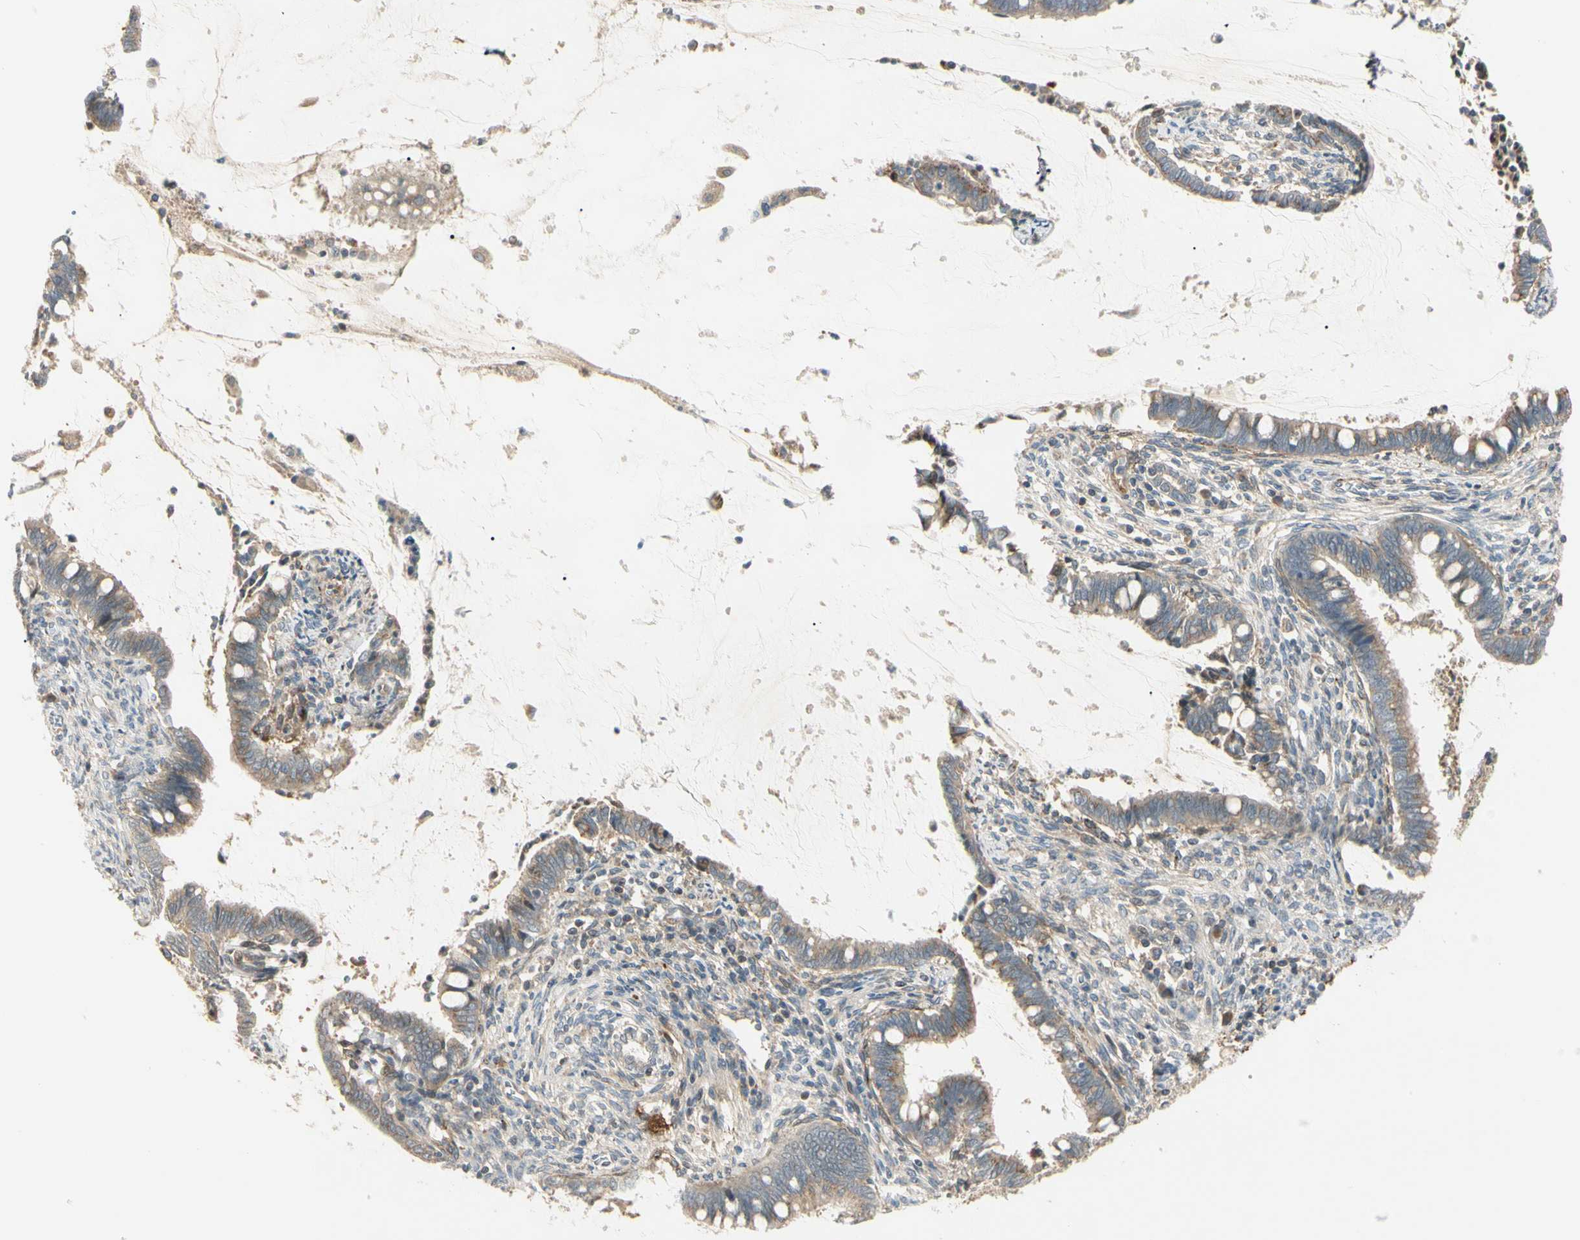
{"staining": {"intensity": "moderate", "quantity": ">75%", "location": "cytoplasmic/membranous"}, "tissue": "cervical cancer", "cell_type": "Tumor cells", "image_type": "cancer", "snomed": [{"axis": "morphology", "description": "Adenocarcinoma, NOS"}, {"axis": "topography", "description": "Cervix"}], "caption": "A brown stain labels moderate cytoplasmic/membranous positivity of a protein in human adenocarcinoma (cervical) tumor cells.", "gene": "F2R", "patient": {"sex": "female", "age": 44}}